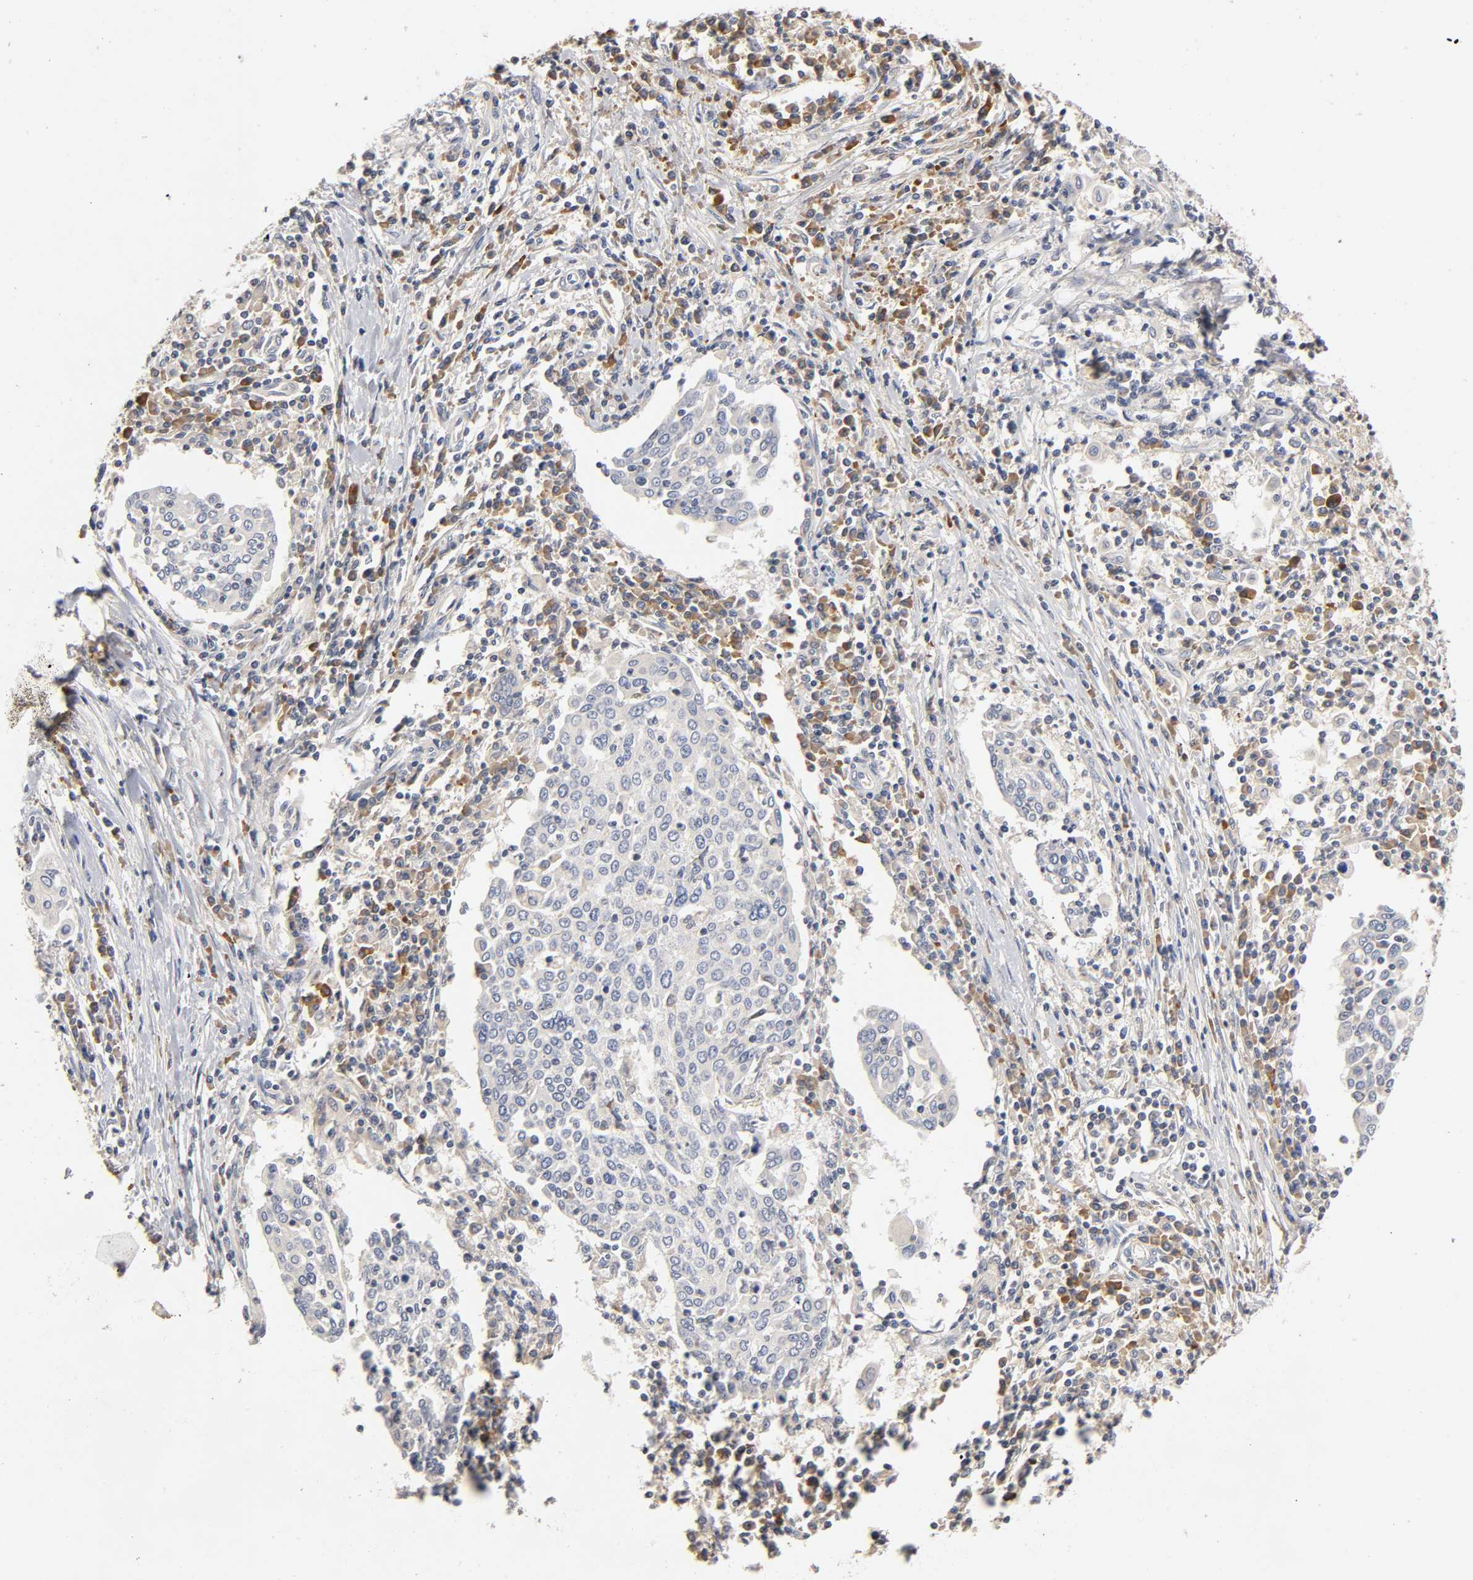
{"staining": {"intensity": "negative", "quantity": "none", "location": "none"}, "tissue": "cervical cancer", "cell_type": "Tumor cells", "image_type": "cancer", "snomed": [{"axis": "morphology", "description": "Squamous cell carcinoma, NOS"}, {"axis": "topography", "description": "Cervix"}], "caption": "Tumor cells show no significant positivity in squamous cell carcinoma (cervical).", "gene": "RHOA", "patient": {"sex": "female", "age": 40}}